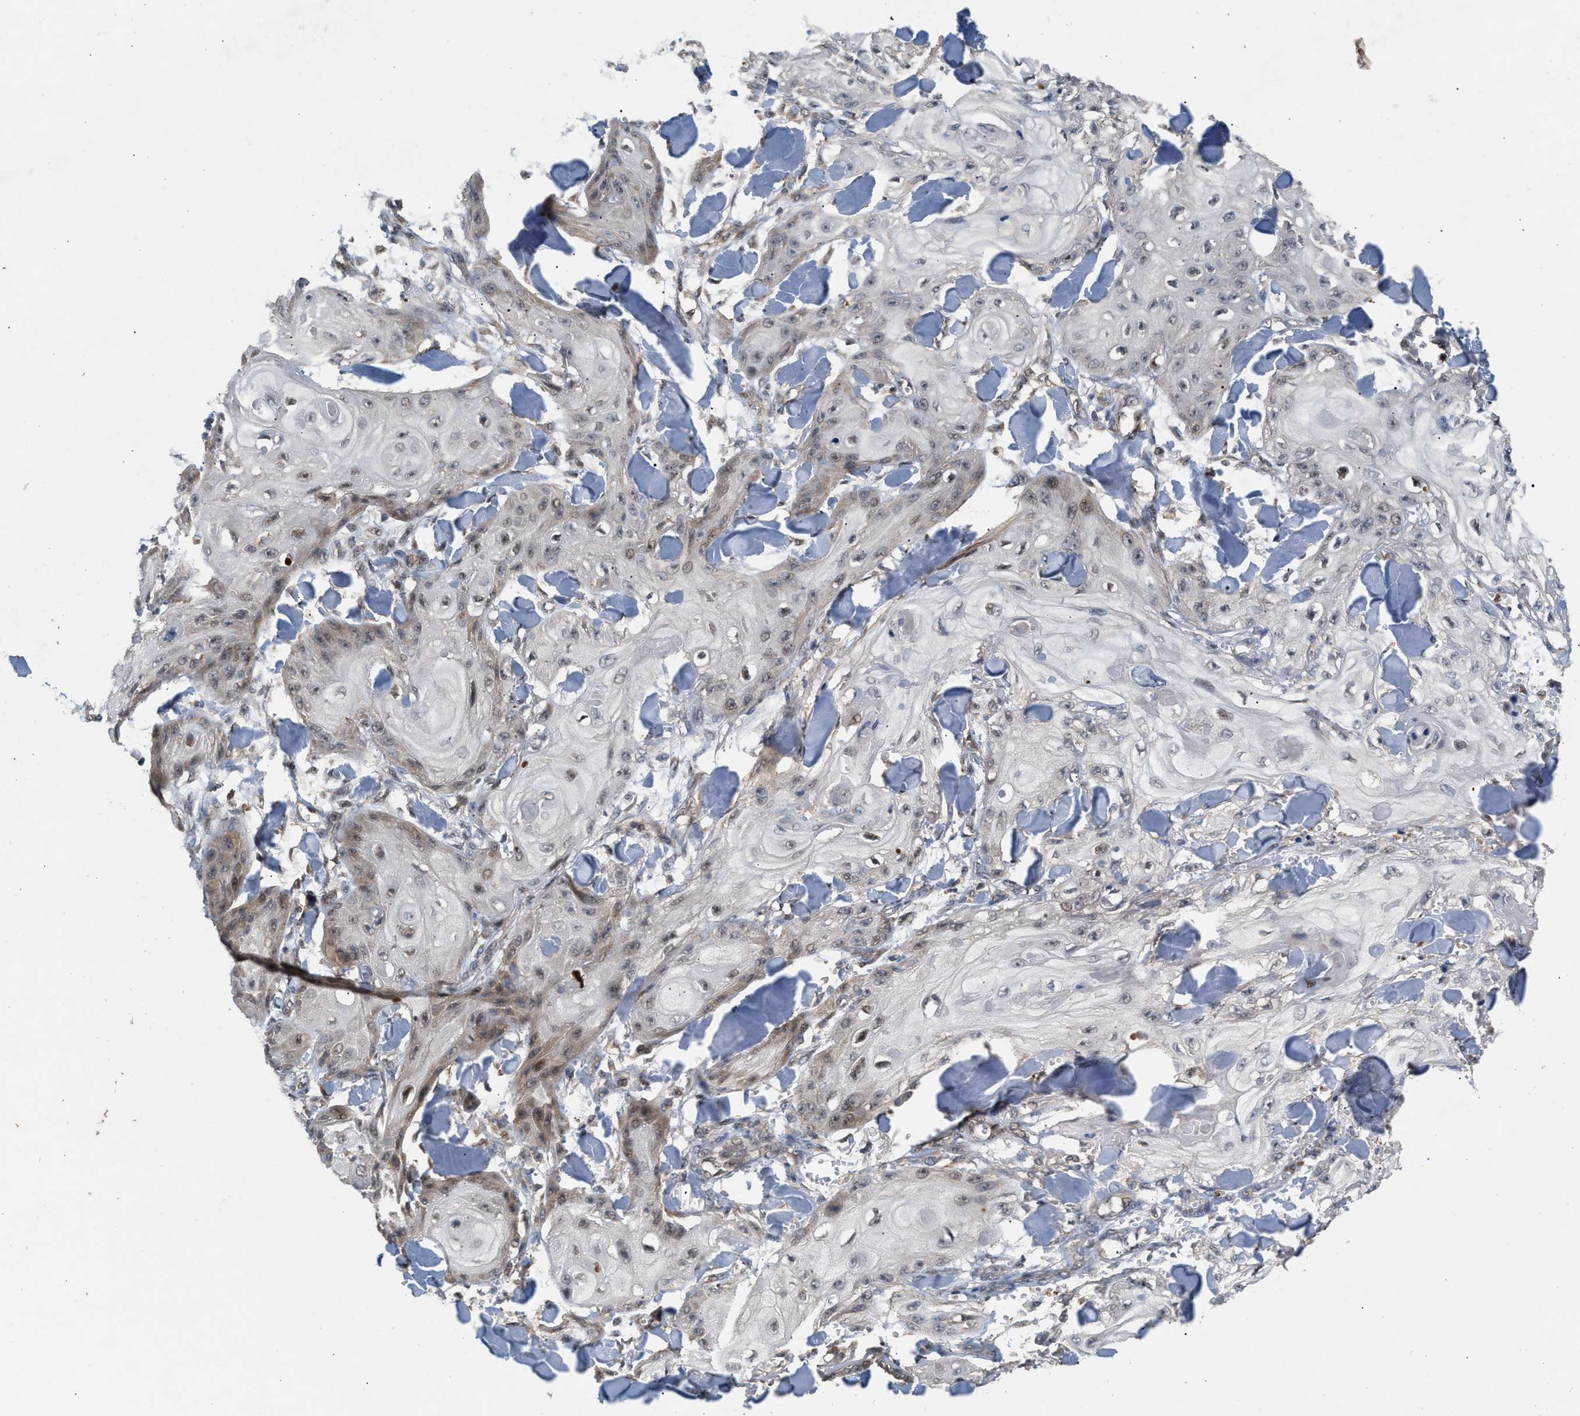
{"staining": {"intensity": "weak", "quantity": "25%-75%", "location": "nuclear"}, "tissue": "skin cancer", "cell_type": "Tumor cells", "image_type": "cancer", "snomed": [{"axis": "morphology", "description": "Squamous cell carcinoma, NOS"}, {"axis": "topography", "description": "Skin"}], "caption": "Weak nuclear staining for a protein is present in about 25%-75% of tumor cells of squamous cell carcinoma (skin) using immunohistochemistry (IHC).", "gene": "RUSC2", "patient": {"sex": "male", "age": 74}}